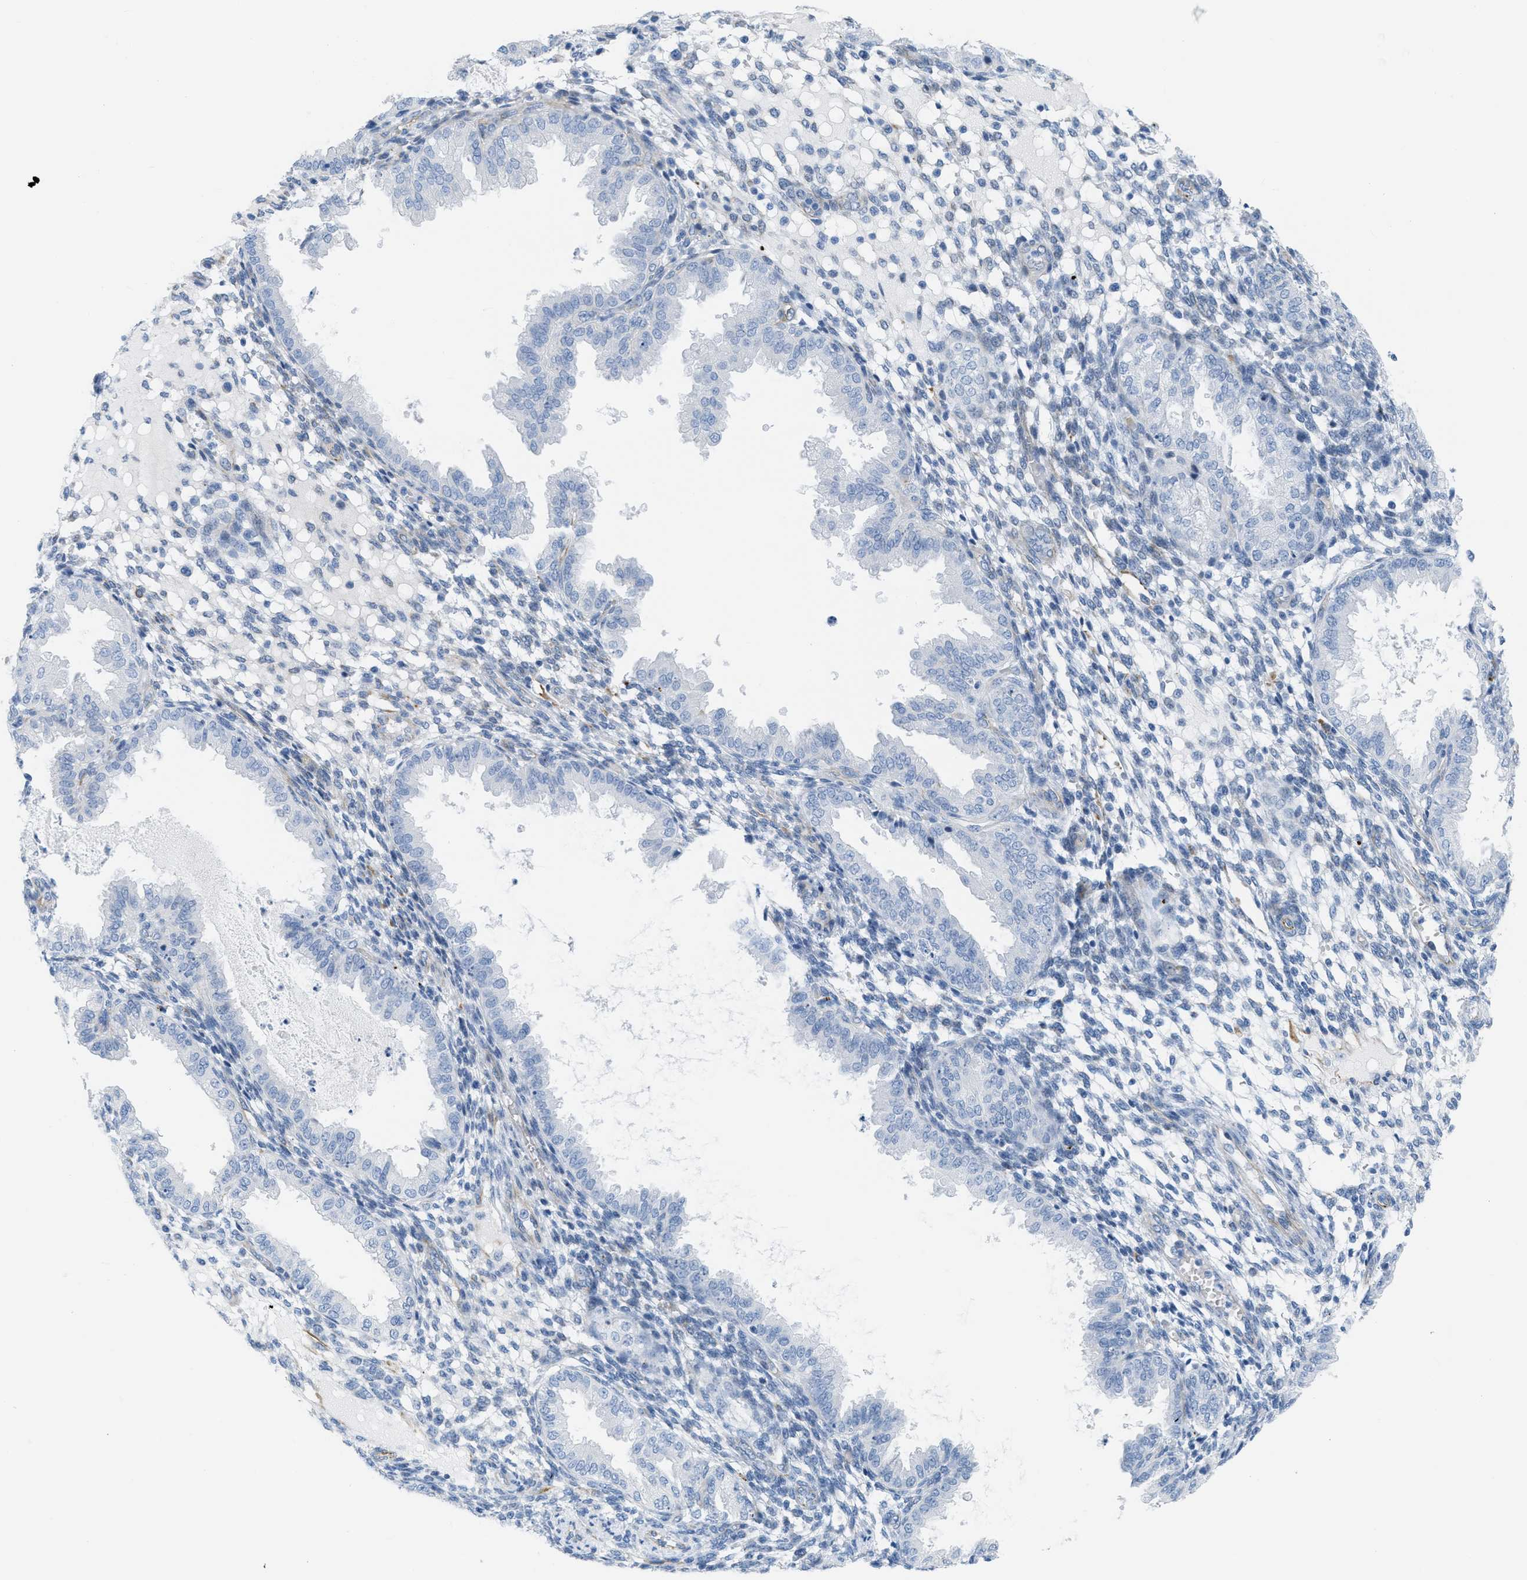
{"staining": {"intensity": "negative", "quantity": "none", "location": "none"}, "tissue": "endometrium", "cell_type": "Cells in endometrial stroma", "image_type": "normal", "snomed": [{"axis": "morphology", "description": "Normal tissue, NOS"}, {"axis": "topography", "description": "Endometrium"}], "caption": "Immunohistochemistry (IHC) of benign human endometrium exhibits no positivity in cells in endometrial stroma. (DAB immunohistochemistry, high magnification).", "gene": "SLC12A1", "patient": {"sex": "female", "age": 33}}